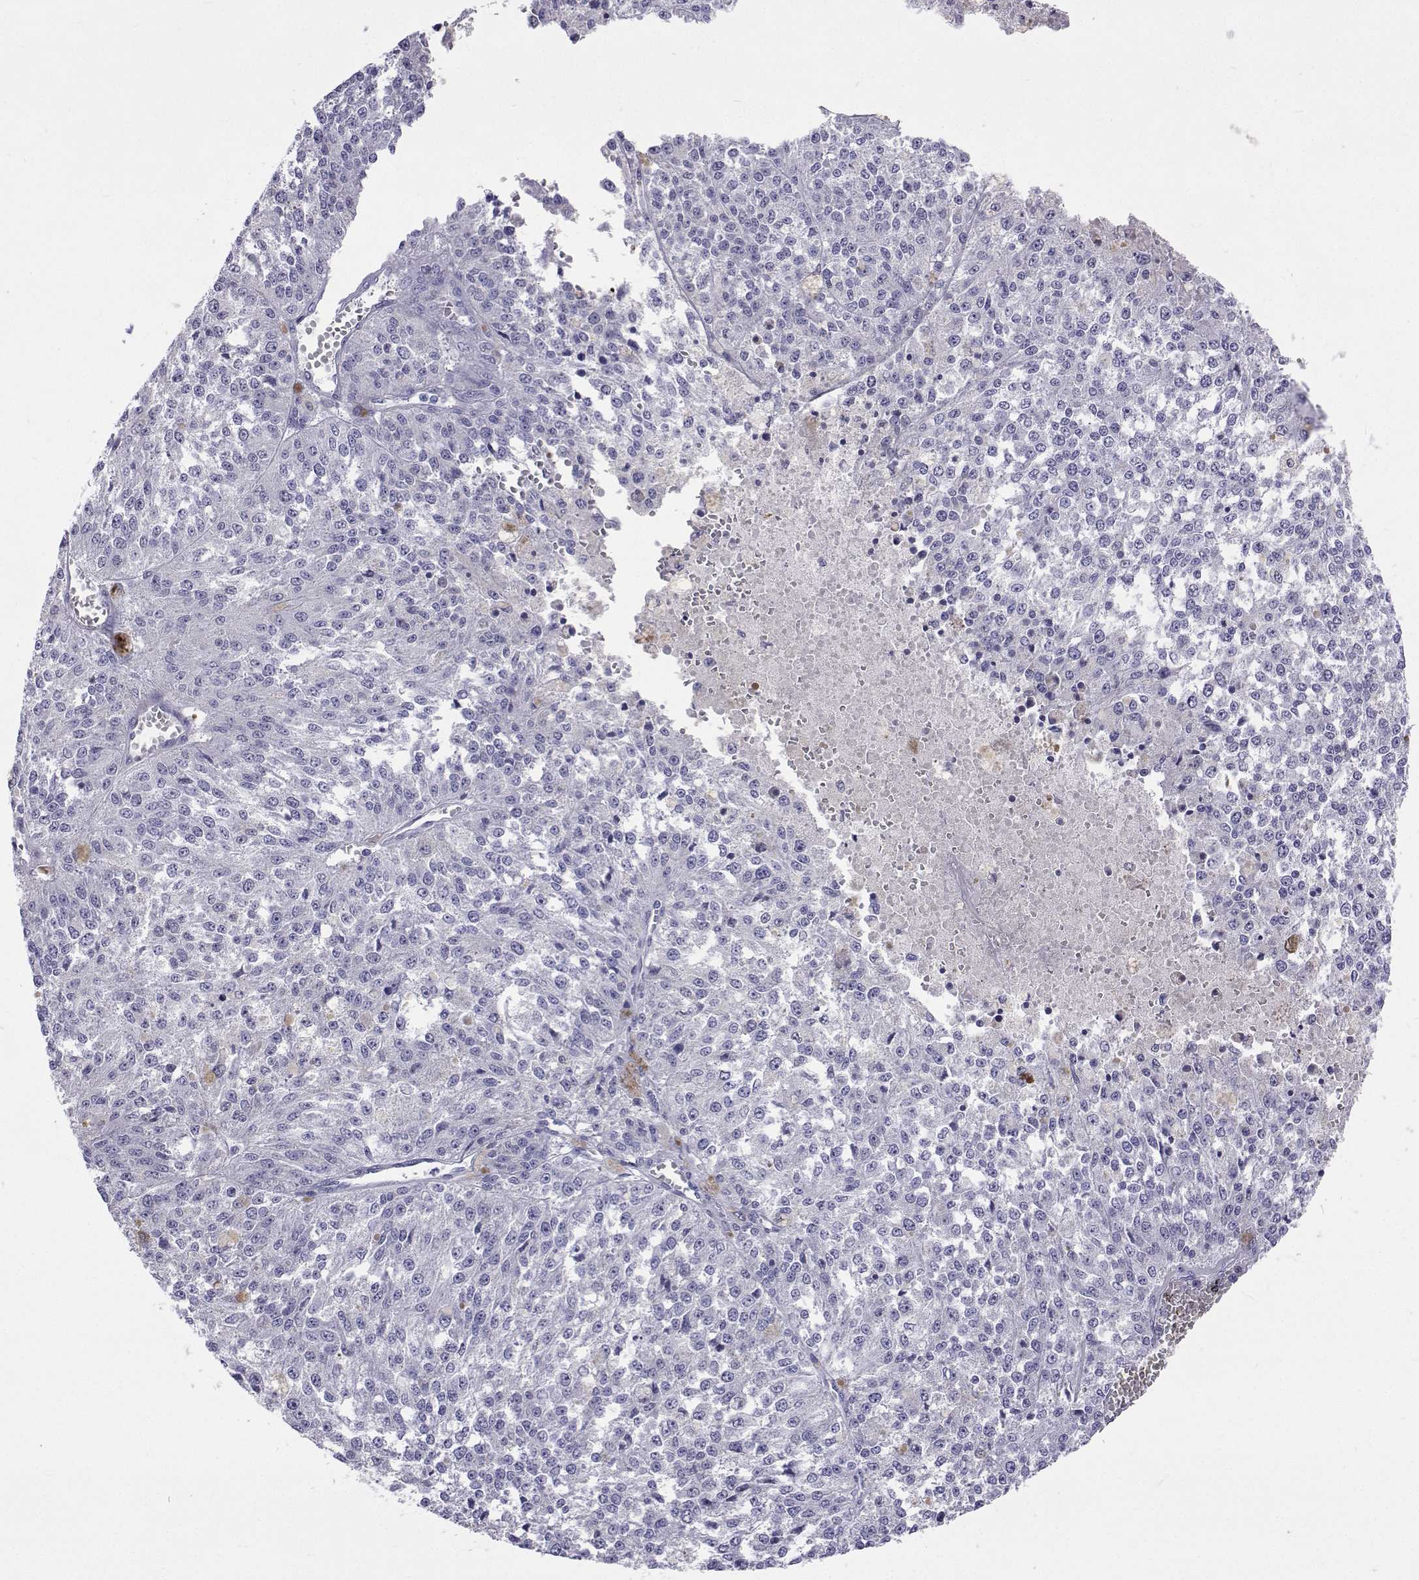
{"staining": {"intensity": "negative", "quantity": "none", "location": "none"}, "tissue": "melanoma", "cell_type": "Tumor cells", "image_type": "cancer", "snomed": [{"axis": "morphology", "description": "Malignant melanoma, Metastatic site"}, {"axis": "topography", "description": "Lymph node"}], "caption": "Immunohistochemical staining of human melanoma shows no significant positivity in tumor cells. (Stains: DAB immunohistochemistry with hematoxylin counter stain, Microscopy: brightfield microscopy at high magnification).", "gene": "UMODL1", "patient": {"sex": "female", "age": 64}}